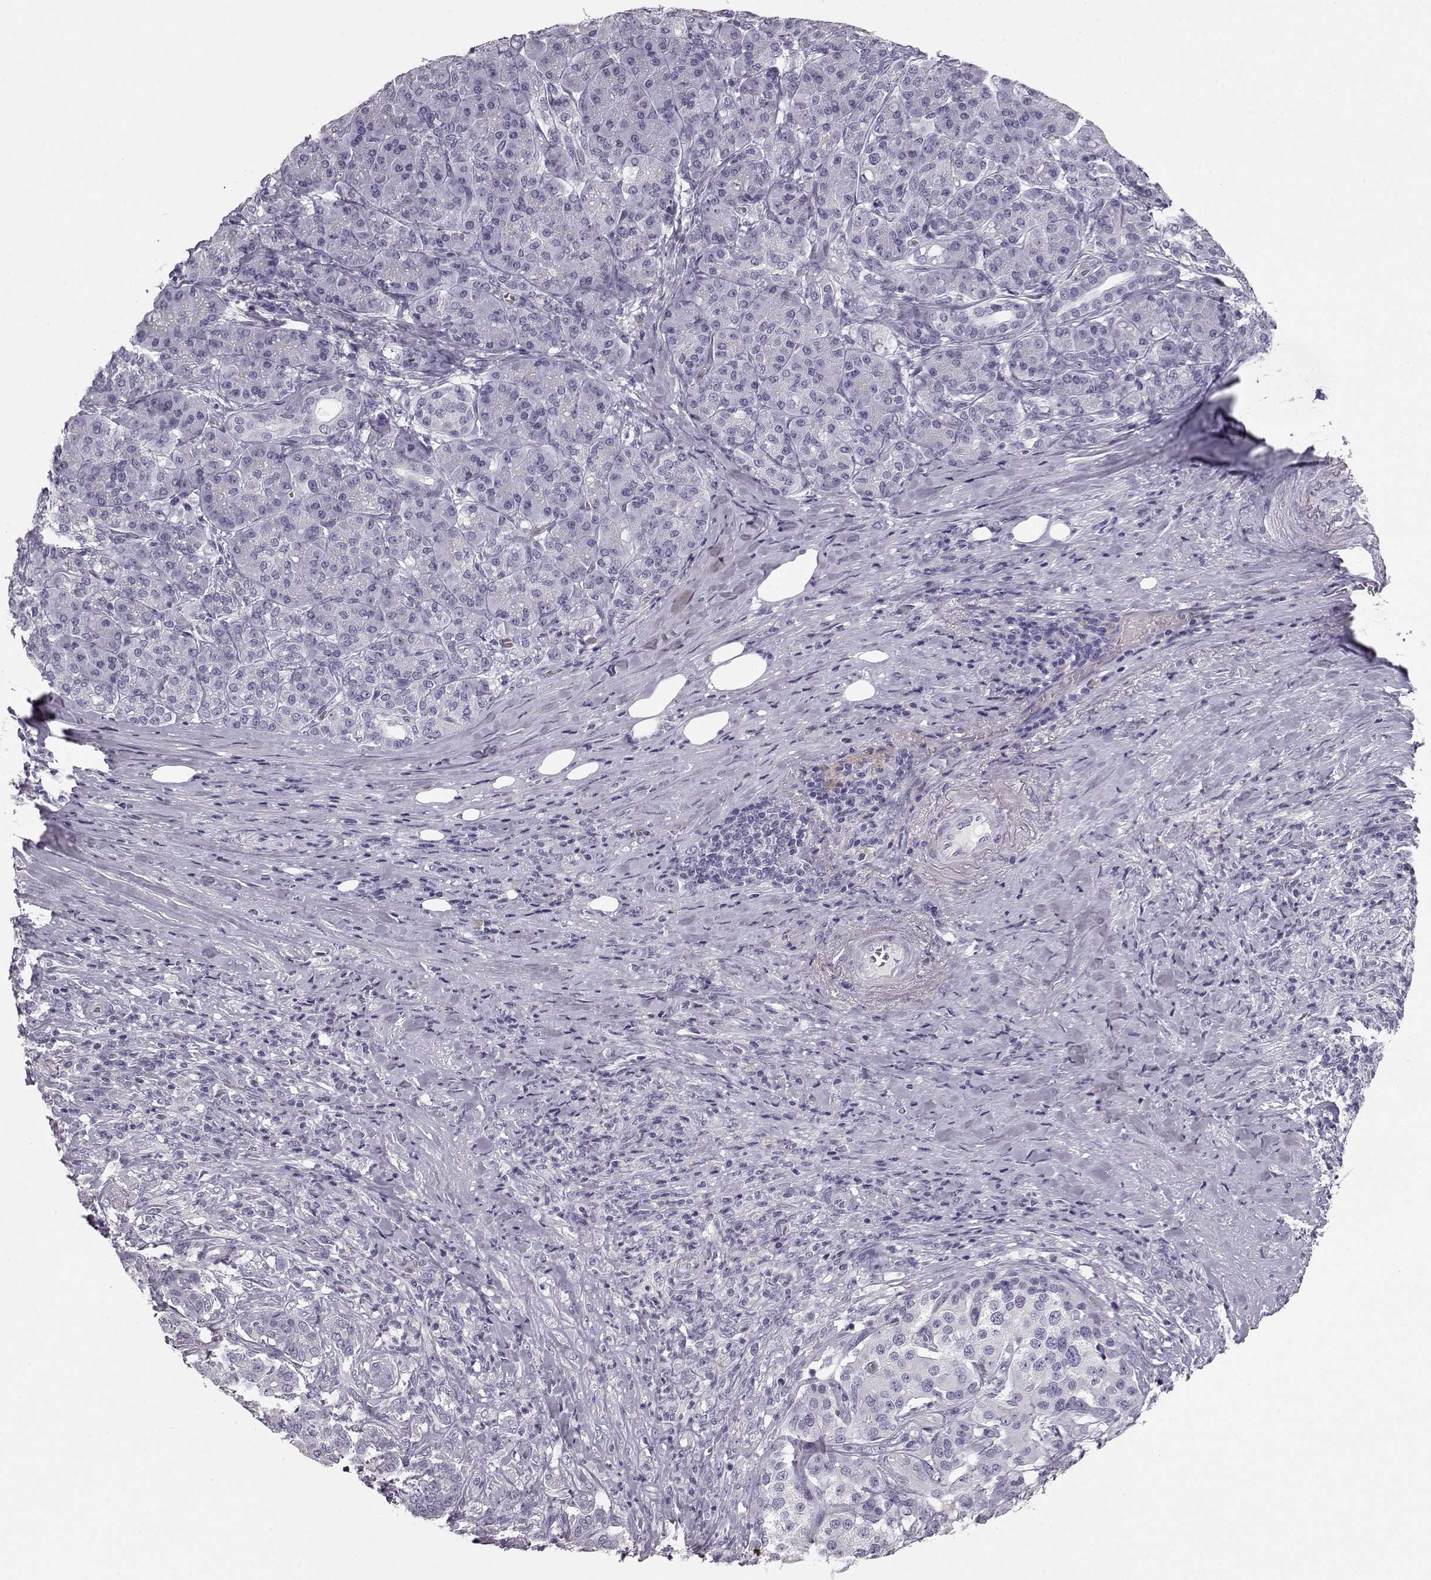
{"staining": {"intensity": "negative", "quantity": "none", "location": "none"}, "tissue": "pancreatic cancer", "cell_type": "Tumor cells", "image_type": "cancer", "snomed": [{"axis": "morphology", "description": "Normal tissue, NOS"}, {"axis": "morphology", "description": "Inflammation, NOS"}, {"axis": "morphology", "description": "Adenocarcinoma, NOS"}, {"axis": "topography", "description": "Pancreas"}], "caption": "This image is of adenocarcinoma (pancreatic) stained with IHC to label a protein in brown with the nuclei are counter-stained blue. There is no staining in tumor cells.", "gene": "BFSP2", "patient": {"sex": "male", "age": 57}}